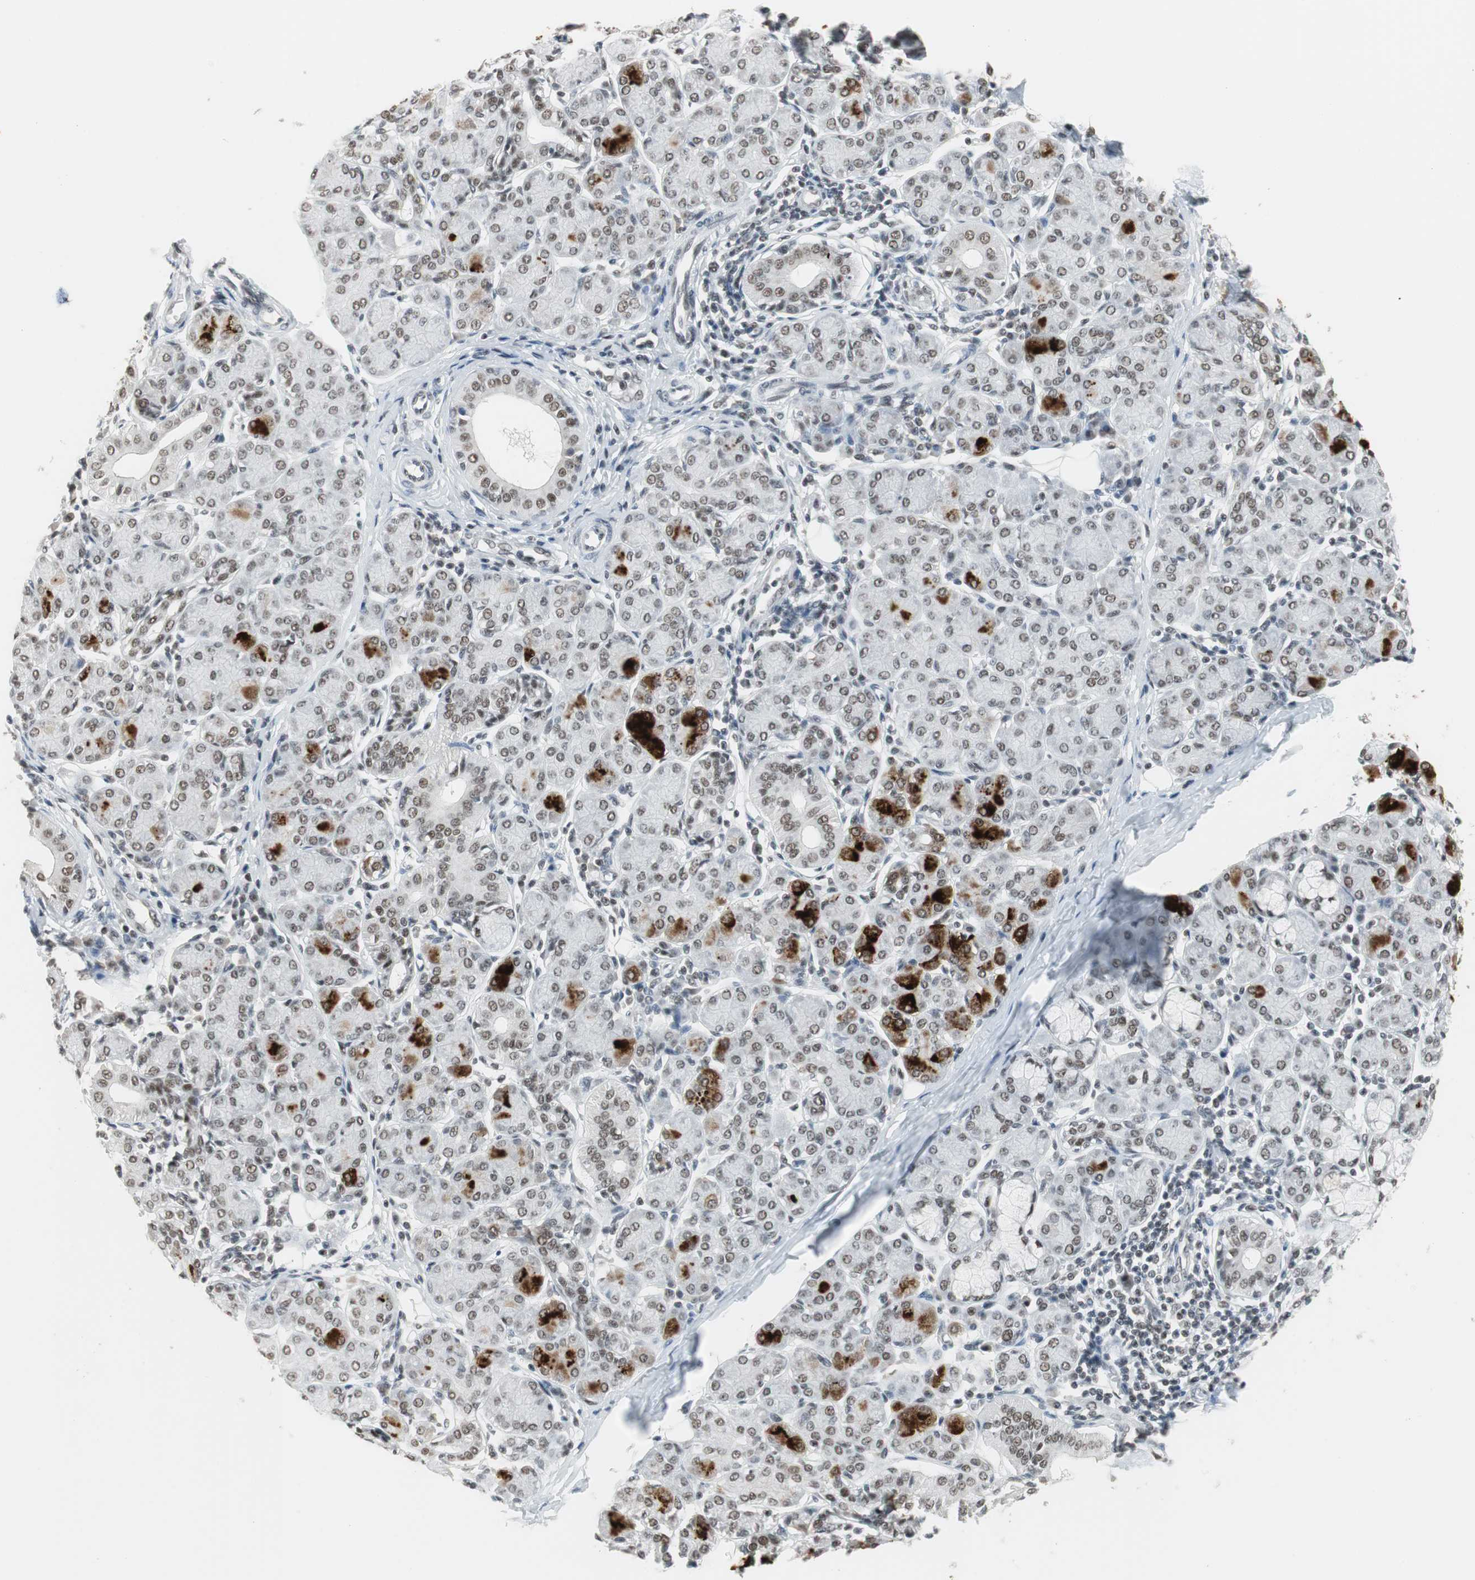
{"staining": {"intensity": "strong", "quantity": "25%-75%", "location": "cytoplasmic/membranous,nuclear"}, "tissue": "salivary gland", "cell_type": "Glandular cells", "image_type": "normal", "snomed": [{"axis": "morphology", "description": "Normal tissue, NOS"}, {"axis": "morphology", "description": "Inflammation, NOS"}, {"axis": "topography", "description": "Lymph node"}, {"axis": "topography", "description": "Salivary gland"}], "caption": "Normal salivary gland demonstrates strong cytoplasmic/membranous,nuclear expression in about 25%-75% of glandular cells, visualized by immunohistochemistry. Using DAB (3,3'-diaminobenzidine) (brown) and hematoxylin (blue) stains, captured at high magnification using brightfield microscopy.", "gene": "RTF1", "patient": {"sex": "male", "age": 3}}